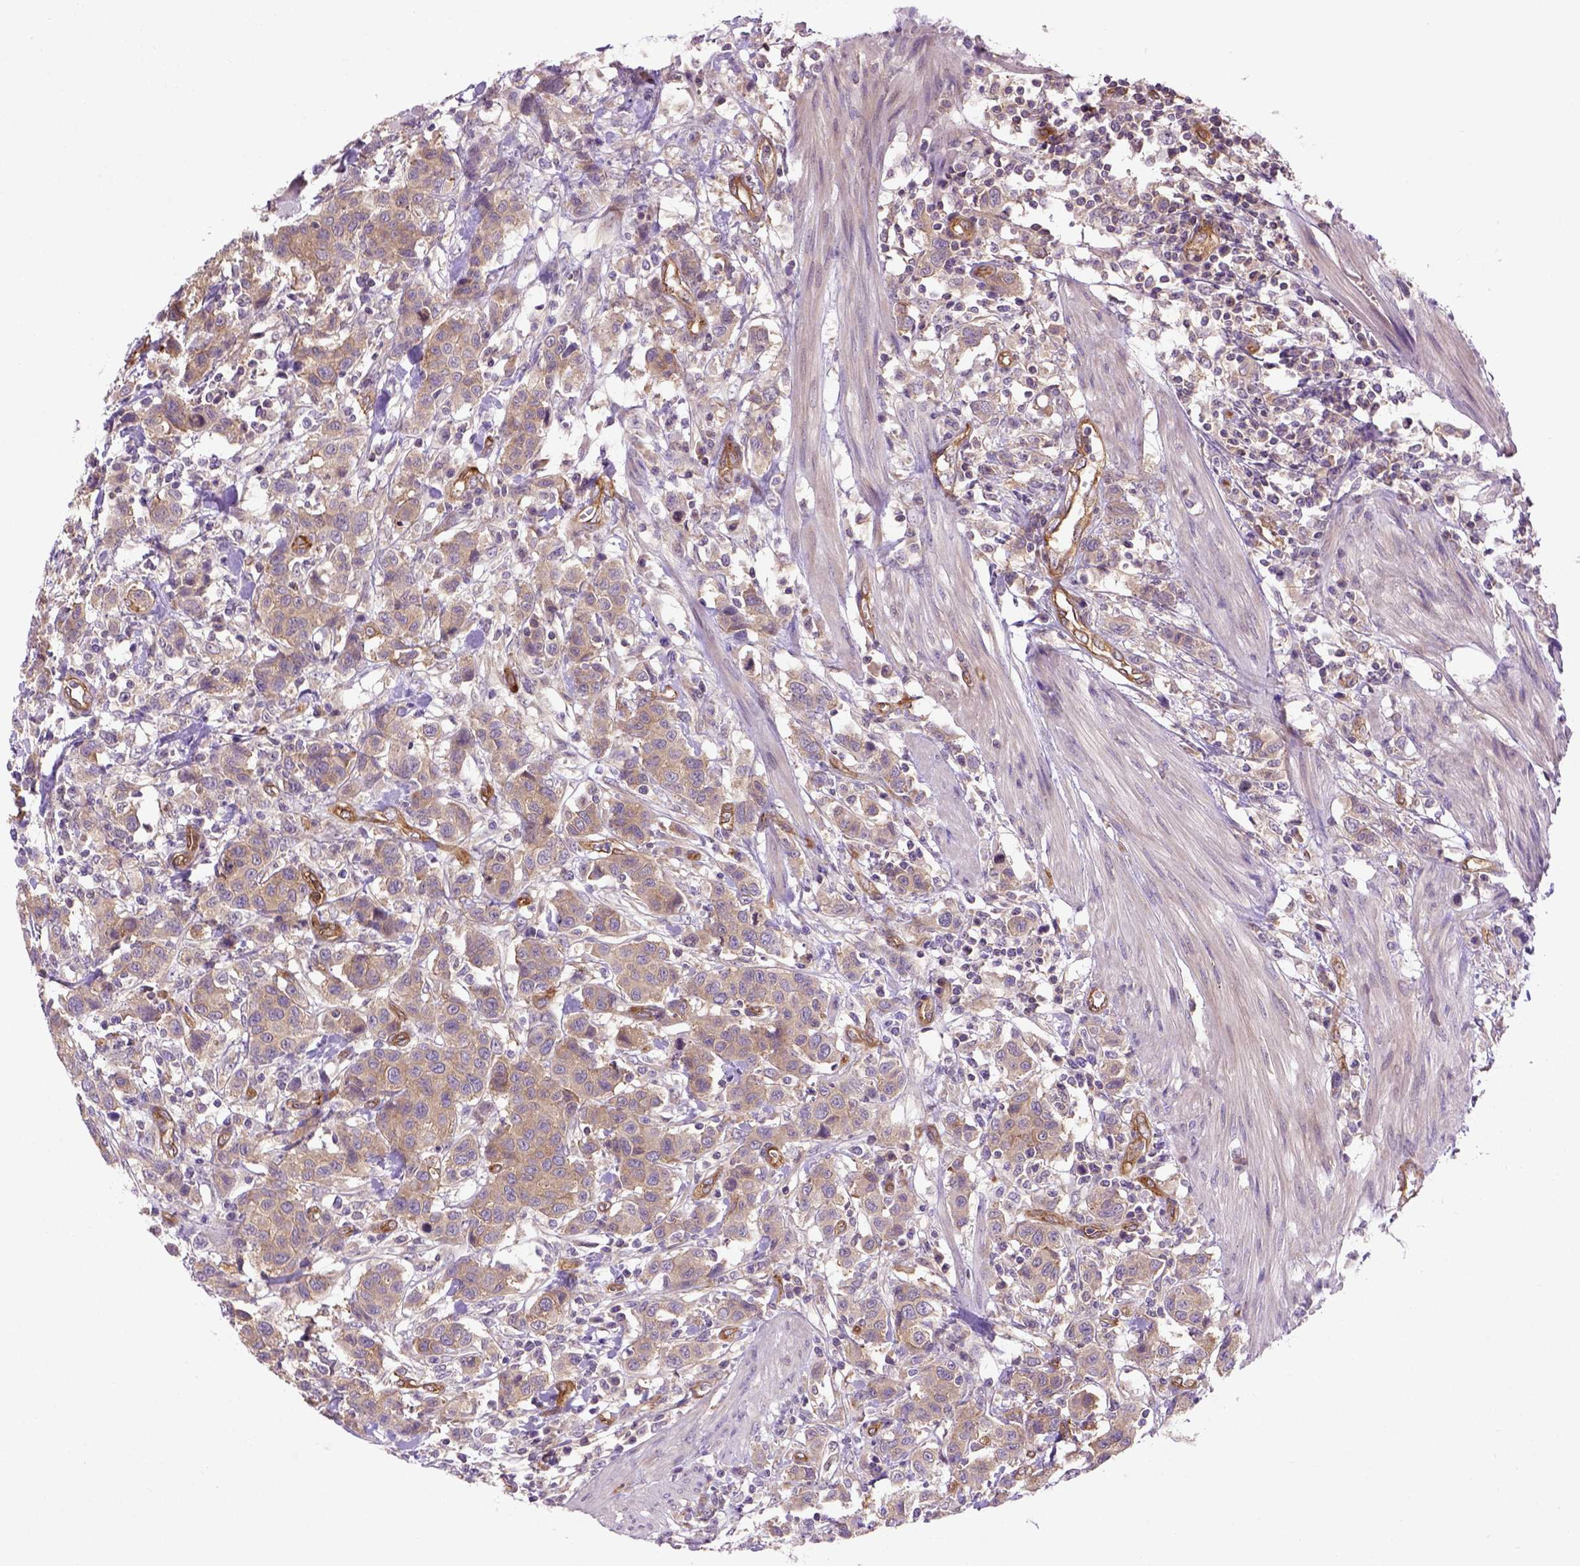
{"staining": {"intensity": "weak", "quantity": ">75%", "location": "cytoplasmic/membranous"}, "tissue": "urothelial cancer", "cell_type": "Tumor cells", "image_type": "cancer", "snomed": [{"axis": "morphology", "description": "Urothelial carcinoma, High grade"}, {"axis": "topography", "description": "Urinary bladder"}], "caption": "Protein expression analysis of human high-grade urothelial carcinoma reveals weak cytoplasmic/membranous positivity in approximately >75% of tumor cells. Immunohistochemistry (ihc) stains the protein in brown and the nuclei are stained blue.", "gene": "CASKIN2", "patient": {"sex": "female", "age": 58}}